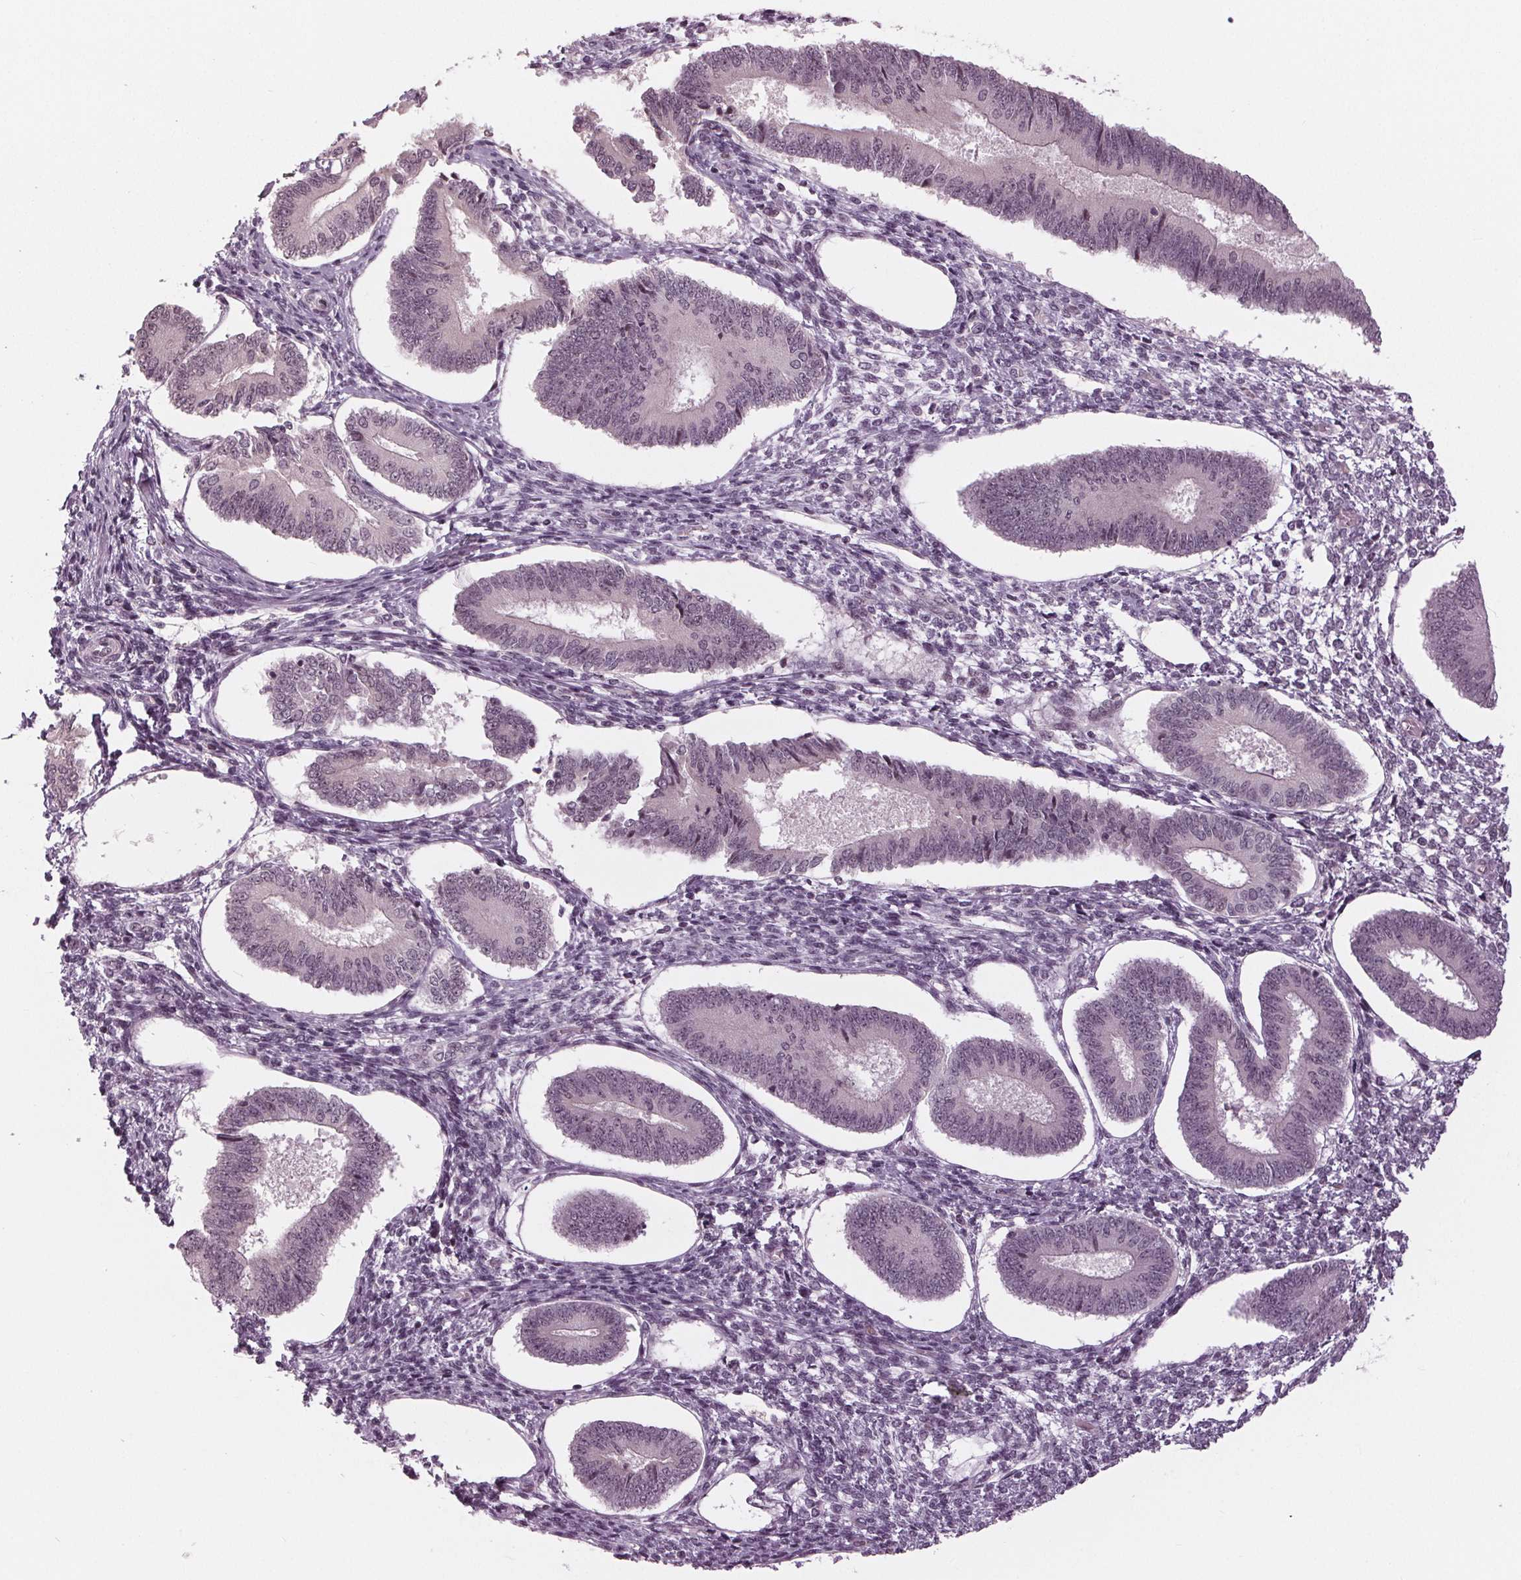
{"staining": {"intensity": "negative", "quantity": "none", "location": "none"}, "tissue": "endometrium", "cell_type": "Cells in endometrial stroma", "image_type": "normal", "snomed": [{"axis": "morphology", "description": "Normal tissue, NOS"}, {"axis": "topography", "description": "Endometrium"}], "caption": "Protein analysis of benign endometrium demonstrates no significant expression in cells in endometrial stroma. (Immunohistochemistry, brightfield microscopy, high magnification).", "gene": "SLX4", "patient": {"sex": "female", "age": 42}}